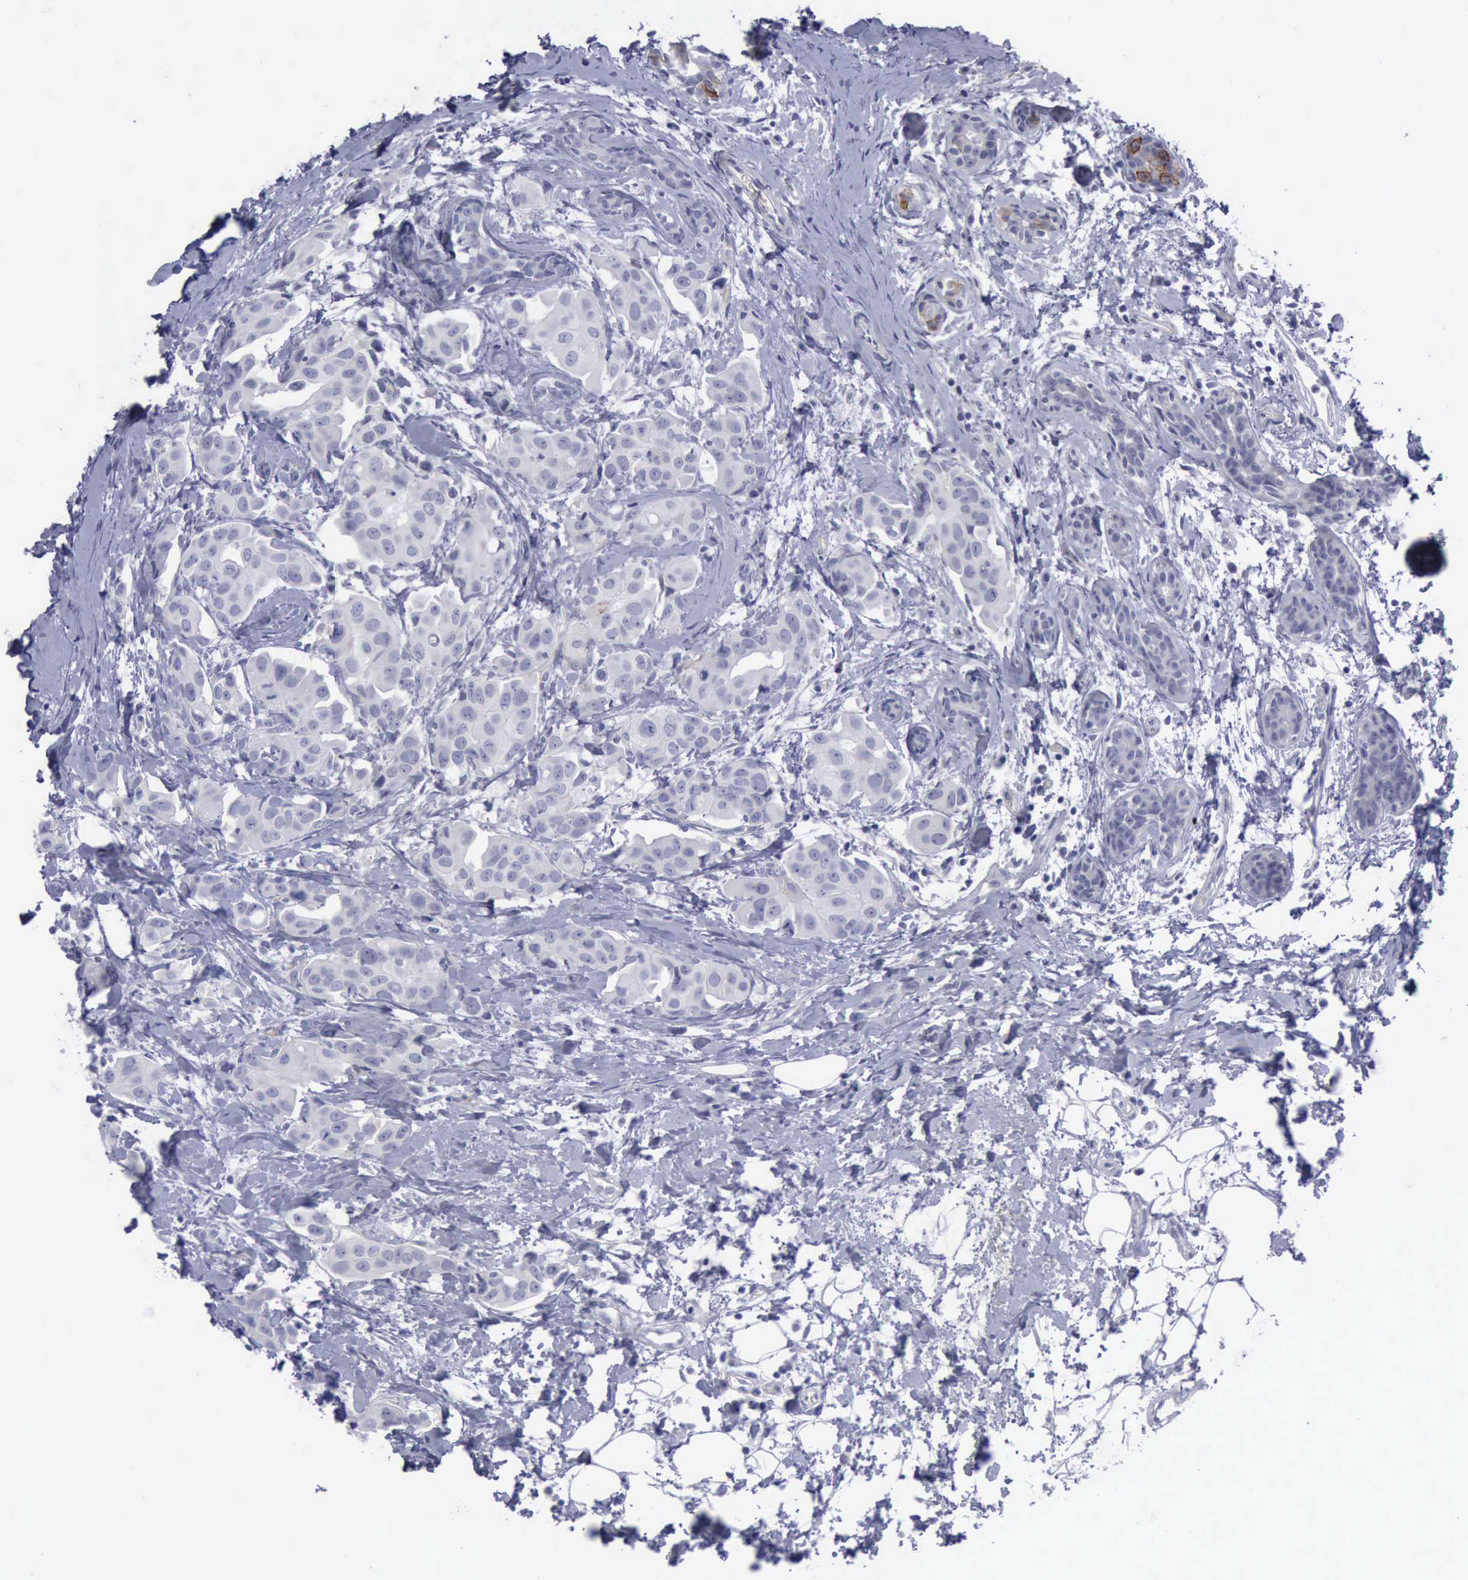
{"staining": {"intensity": "negative", "quantity": "none", "location": "none"}, "tissue": "breast cancer", "cell_type": "Tumor cells", "image_type": "cancer", "snomed": [{"axis": "morphology", "description": "Duct carcinoma"}, {"axis": "topography", "description": "Breast"}], "caption": "Tumor cells show no significant protein positivity in infiltrating ductal carcinoma (breast).", "gene": "CDH2", "patient": {"sex": "female", "age": 40}}